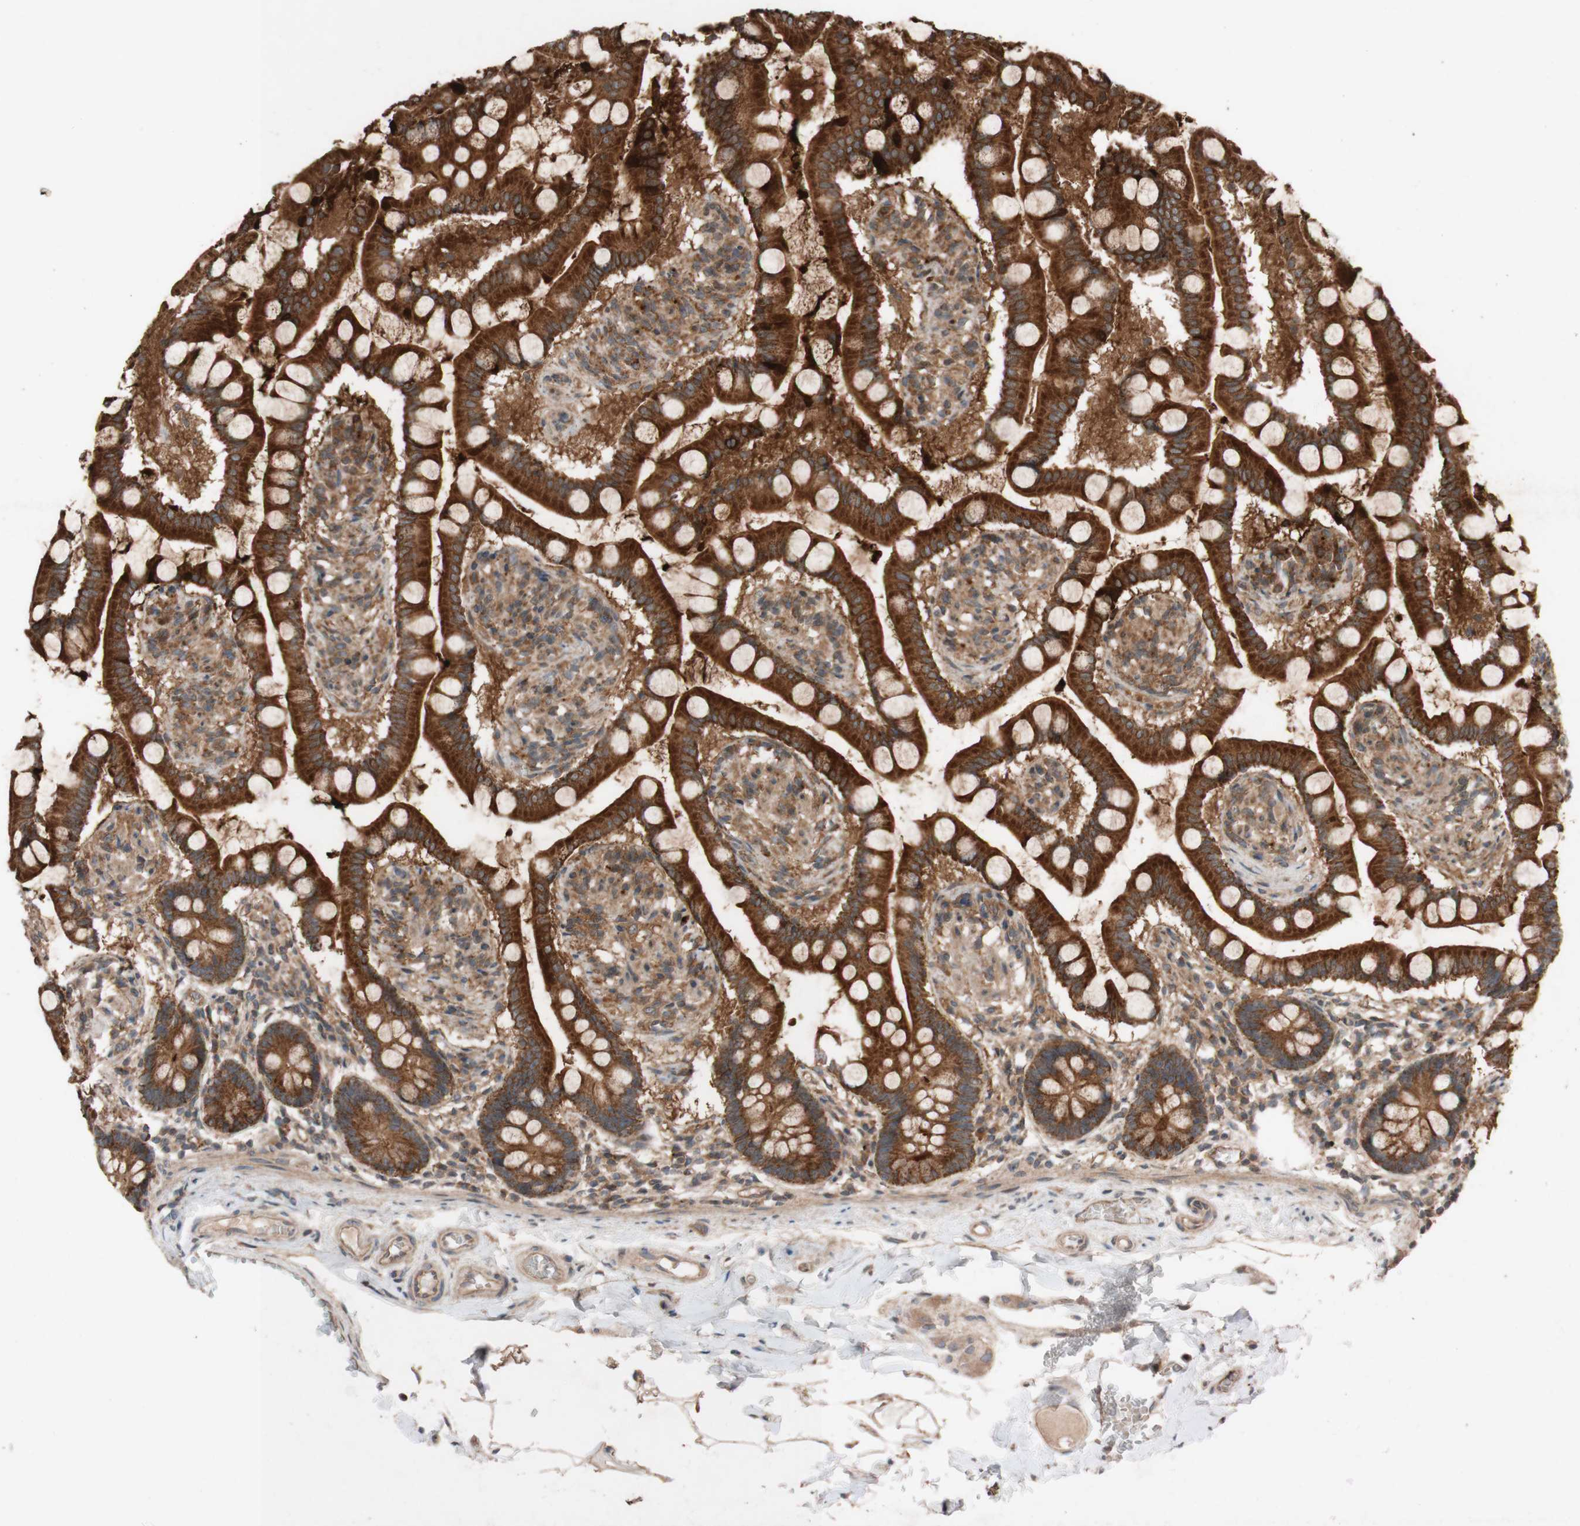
{"staining": {"intensity": "strong", "quantity": ">75%", "location": "cytoplasmic/membranous"}, "tissue": "small intestine", "cell_type": "Glandular cells", "image_type": "normal", "snomed": [{"axis": "morphology", "description": "Normal tissue, NOS"}, {"axis": "topography", "description": "Small intestine"}], "caption": "DAB immunohistochemical staining of normal human small intestine exhibits strong cytoplasmic/membranous protein staining in approximately >75% of glandular cells. (DAB IHC with brightfield microscopy, high magnification).", "gene": "TST", "patient": {"sex": "male", "age": 41}}